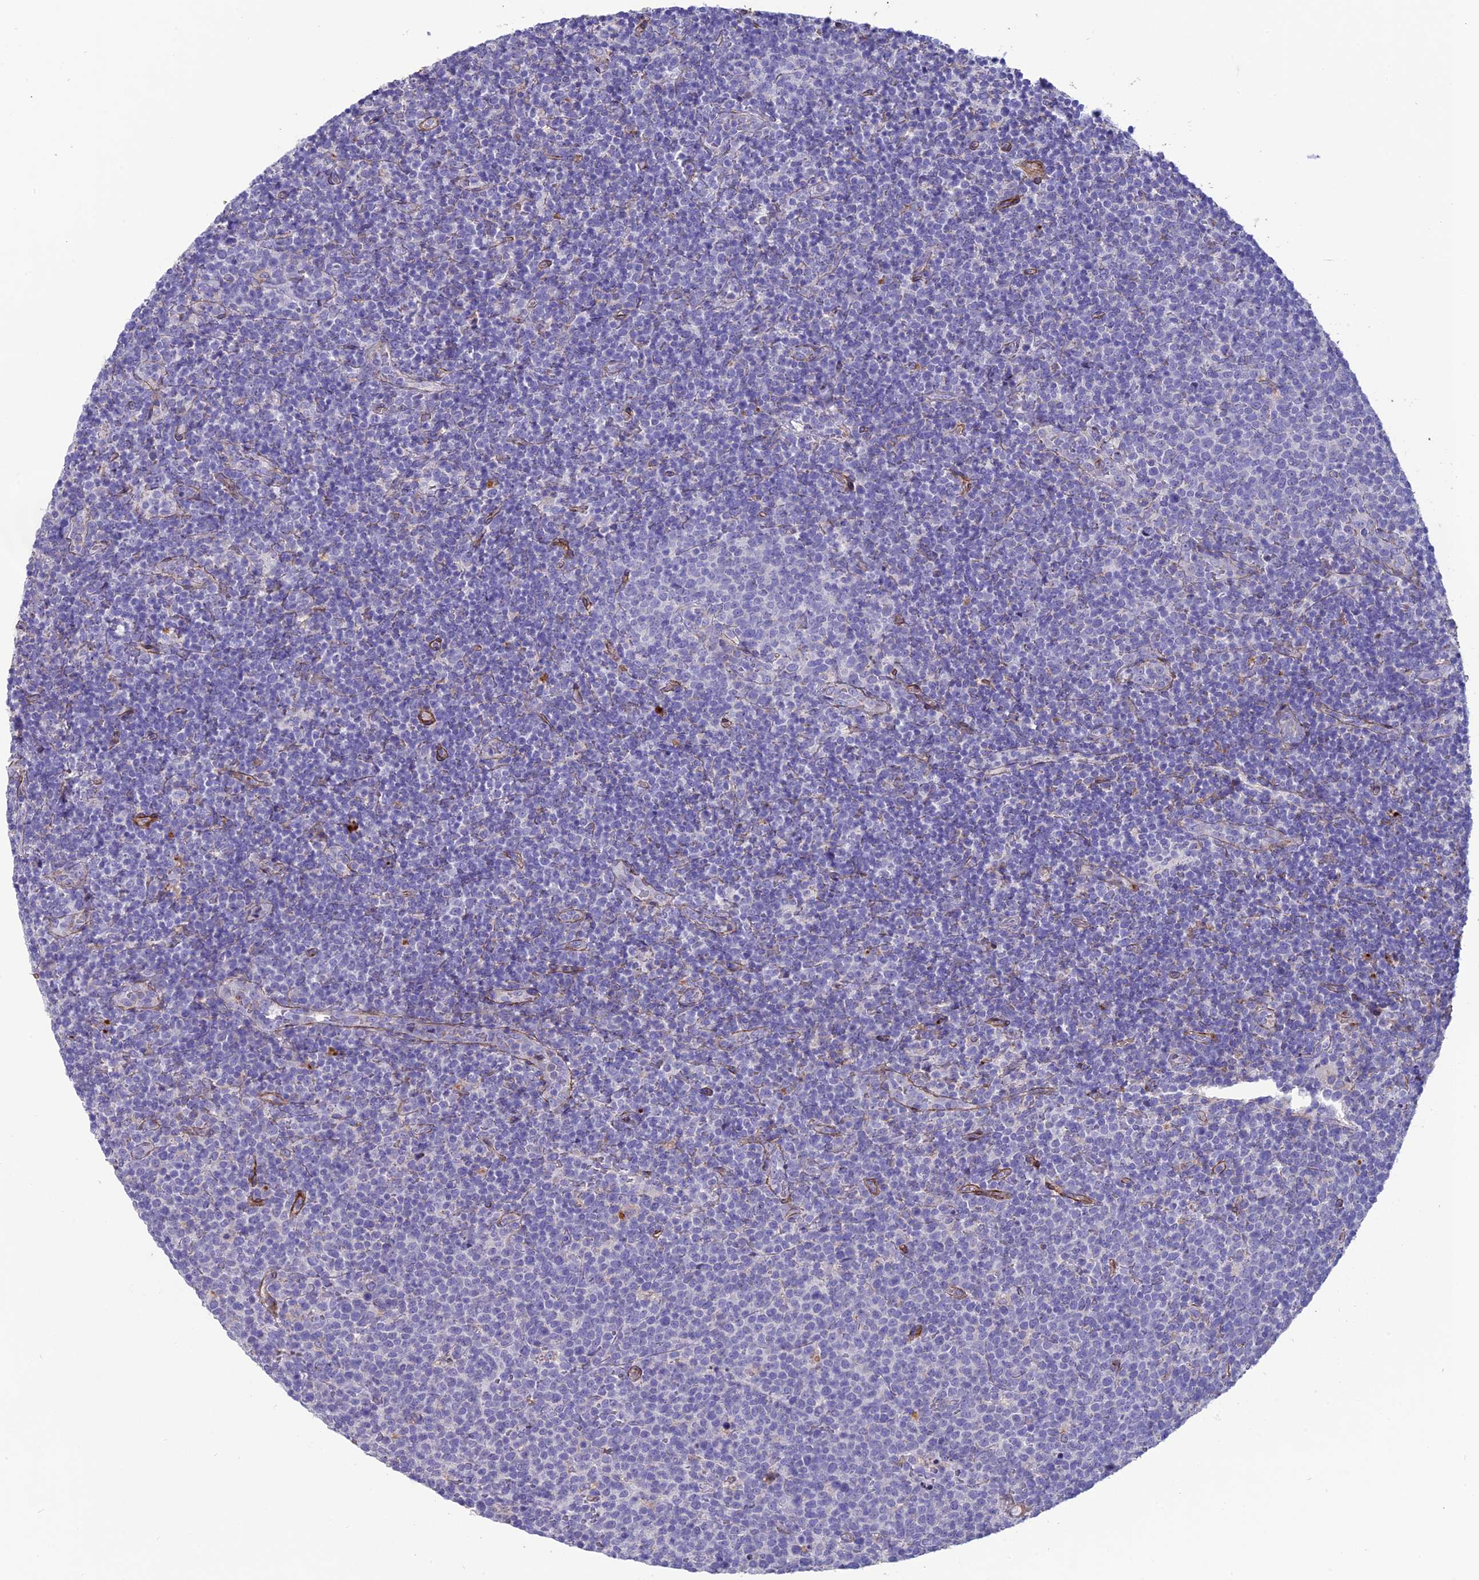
{"staining": {"intensity": "negative", "quantity": "none", "location": "none"}, "tissue": "lymphoma", "cell_type": "Tumor cells", "image_type": "cancer", "snomed": [{"axis": "morphology", "description": "Malignant lymphoma, non-Hodgkin's type, High grade"}, {"axis": "topography", "description": "Lymph node"}], "caption": "Lymphoma was stained to show a protein in brown. There is no significant staining in tumor cells.", "gene": "TNS1", "patient": {"sex": "male", "age": 61}}